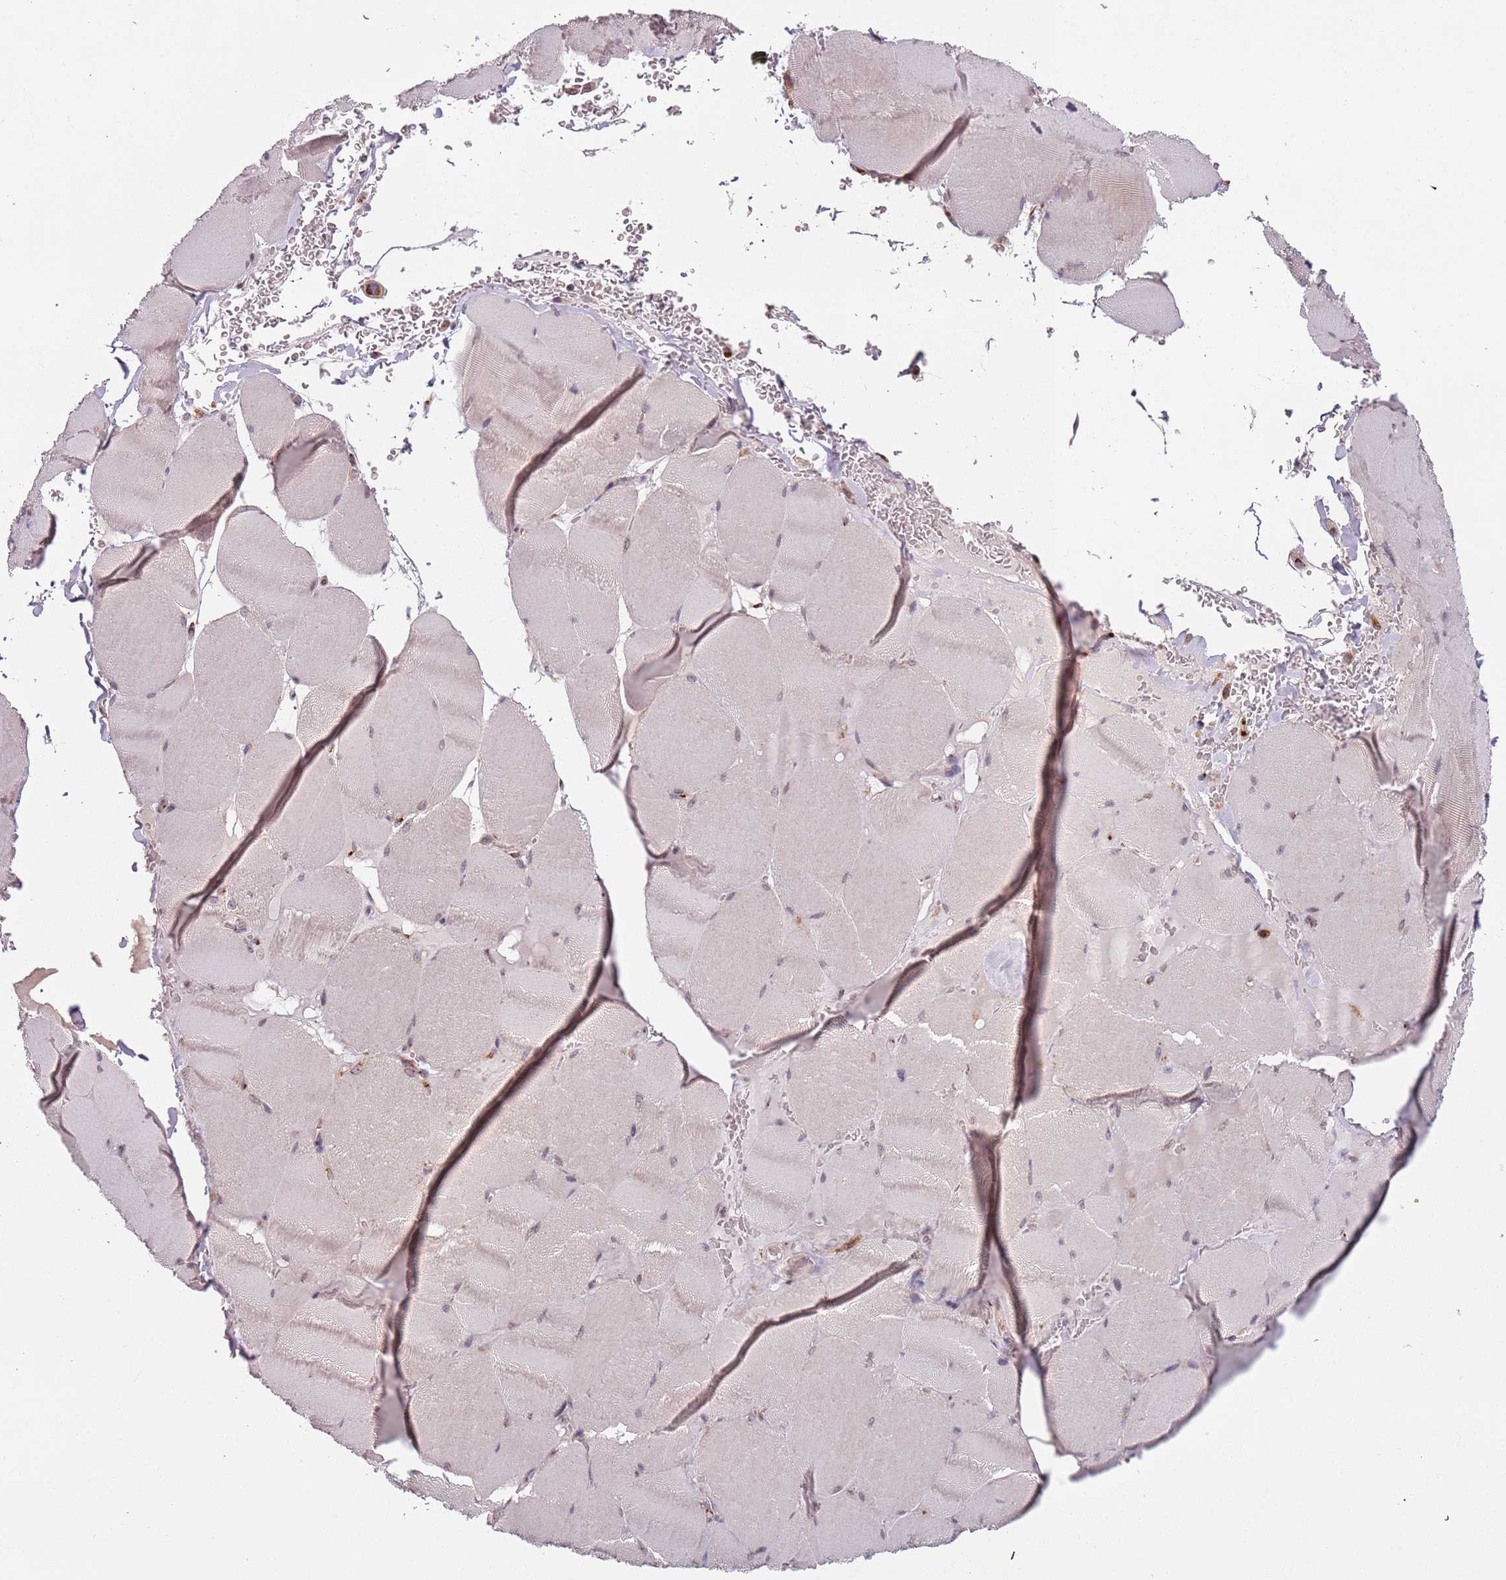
{"staining": {"intensity": "moderate", "quantity": "<25%", "location": "cytoplasmic/membranous"}, "tissue": "skeletal muscle", "cell_type": "Myocytes", "image_type": "normal", "snomed": [{"axis": "morphology", "description": "Normal tissue, NOS"}, {"axis": "topography", "description": "Skeletal muscle"}, {"axis": "topography", "description": "Head-Neck"}], "caption": "Immunohistochemical staining of unremarkable human skeletal muscle displays <25% levels of moderate cytoplasmic/membranous protein staining in about <25% of myocytes.", "gene": "AKTIP", "patient": {"sex": "male", "age": 66}}